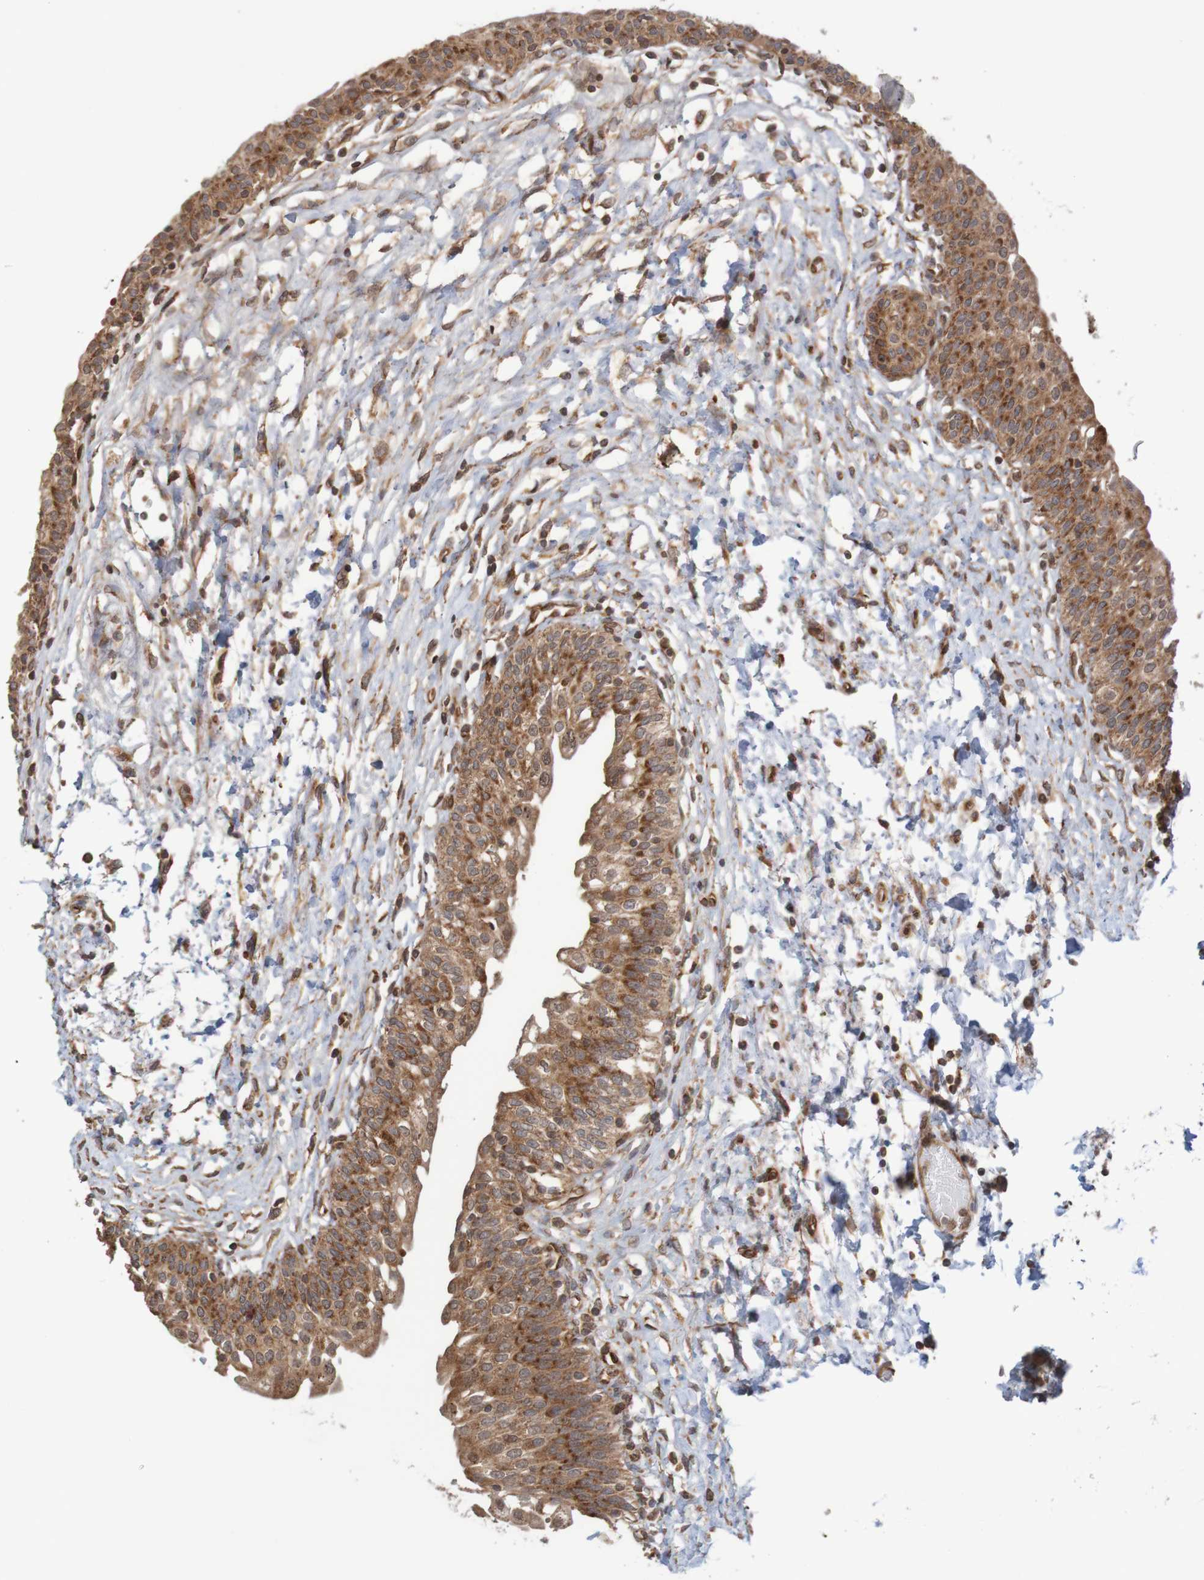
{"staining": {"intensity": "moderate", "quantity": ">75%", "location": "cytoplasmic/membranous"}, "tissue": "urinary bladder", "cell_type": "Urothelial cells", "image_type": "normal", "snomed": [{"axis": "morphology", "description": "Normal tissue, NOS"}, {"axis": "topography", "description": "Urinary bladder"}], "caption": "Protein staining demonstrates moderate cytoplasmic/membranous expression in about >75% of urothelial cells in benign urinary bladder. (DAB (3,3'-diaminobenzidine) IHC with brightfield microscopy, high magnification).", "gene": "MRPL52", "patient": {"sex": "male", "age": 55}}